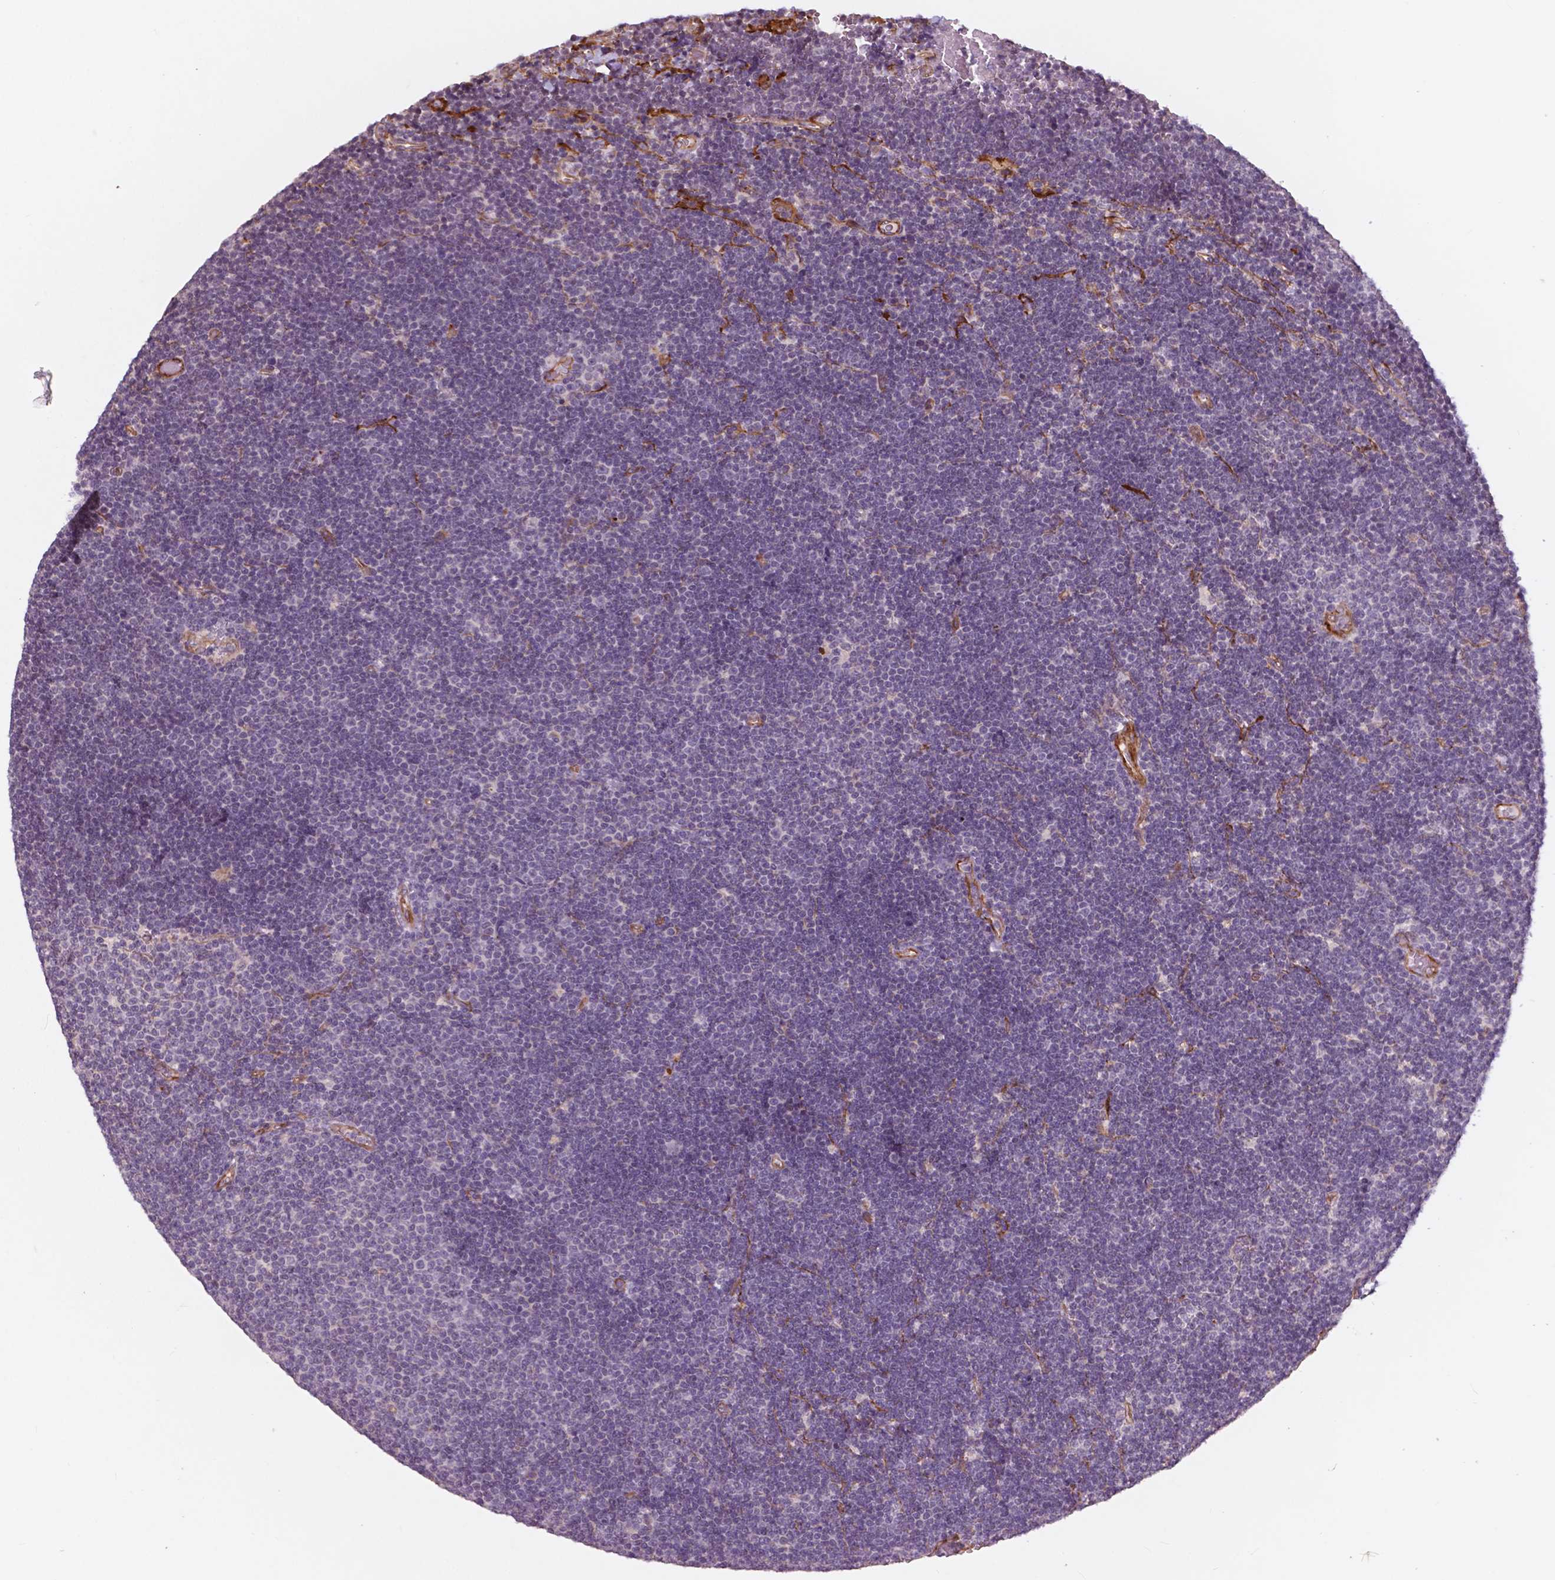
{"staining": {"intensity": "negative", "quantity": "none", "location": "none"}, "tissue": "lymphoma", "cell_type": "Tumor cells", "image_type": "cancer", "snomed": [{"axis": "morphology", "description": "Malignant lymphoma, non-Hodgkin's type, Low grade"}, {"axis": "topography", "description": "Brain"}], "caption": "Immunohistochemistry (IHC) micrograph of neoplastic tissue: human lymphoma stained with DAB (3,3'-diaminobenzidine) reveals no significant protein expression in tumor cells.", "gene": "RFPL4B", "patient": {"sex": "female", "age": 66}}